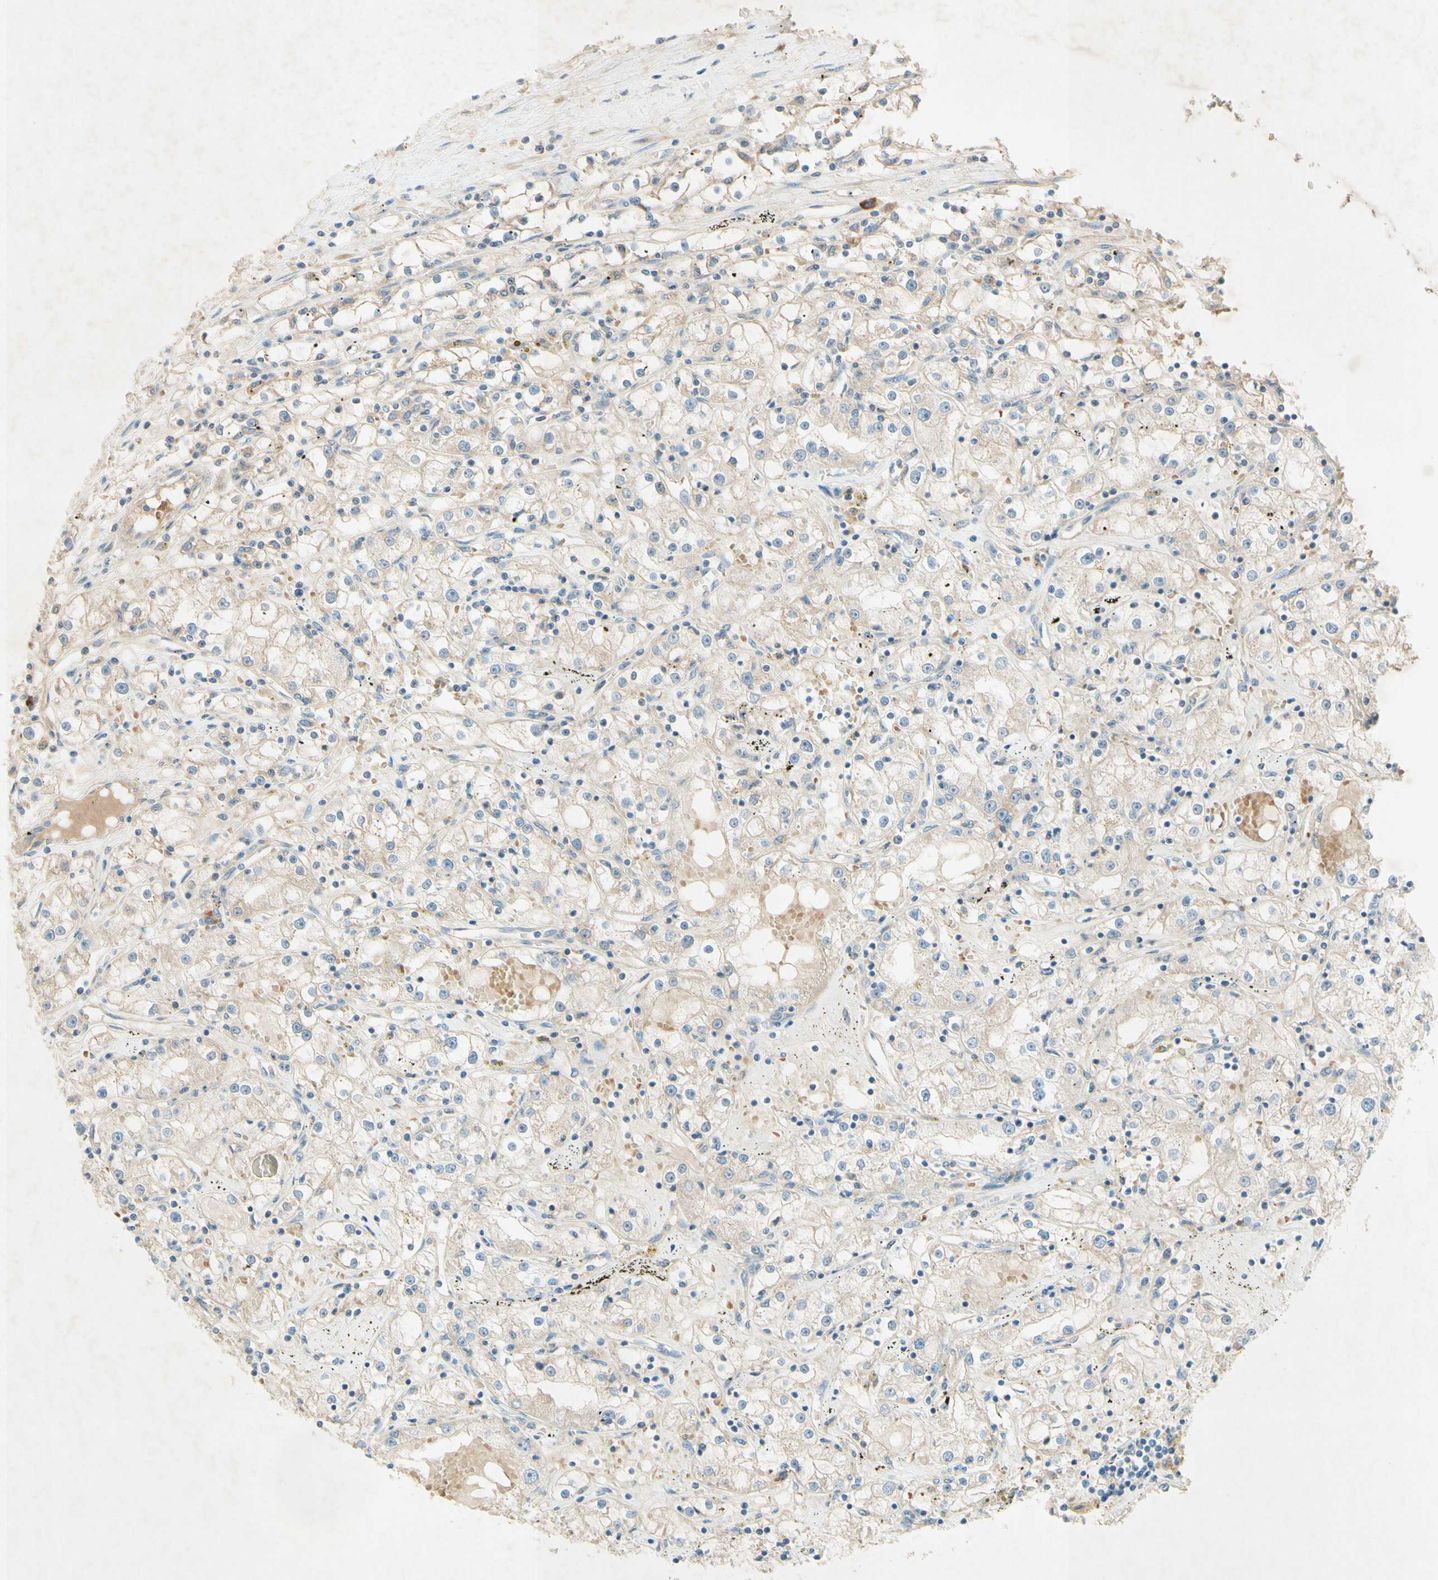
{"staining": {"intensity": "negative", "quantity": "none", "location": "none"}, "tissue": "renal cancer", "cell_type": "Tumor cells", "image_type": "cancer", "snomed": [{"axis": "morphology", "description": "Adenocarcinoma, NOS"}, {"axis": "topography", "description": "Kidney"}], "caption": "Photomicrograph shows no protein staining in tumor cells of renal cancer tissue.", "gene": "IL2", "patient": {"sex": "male", "age": 56}}